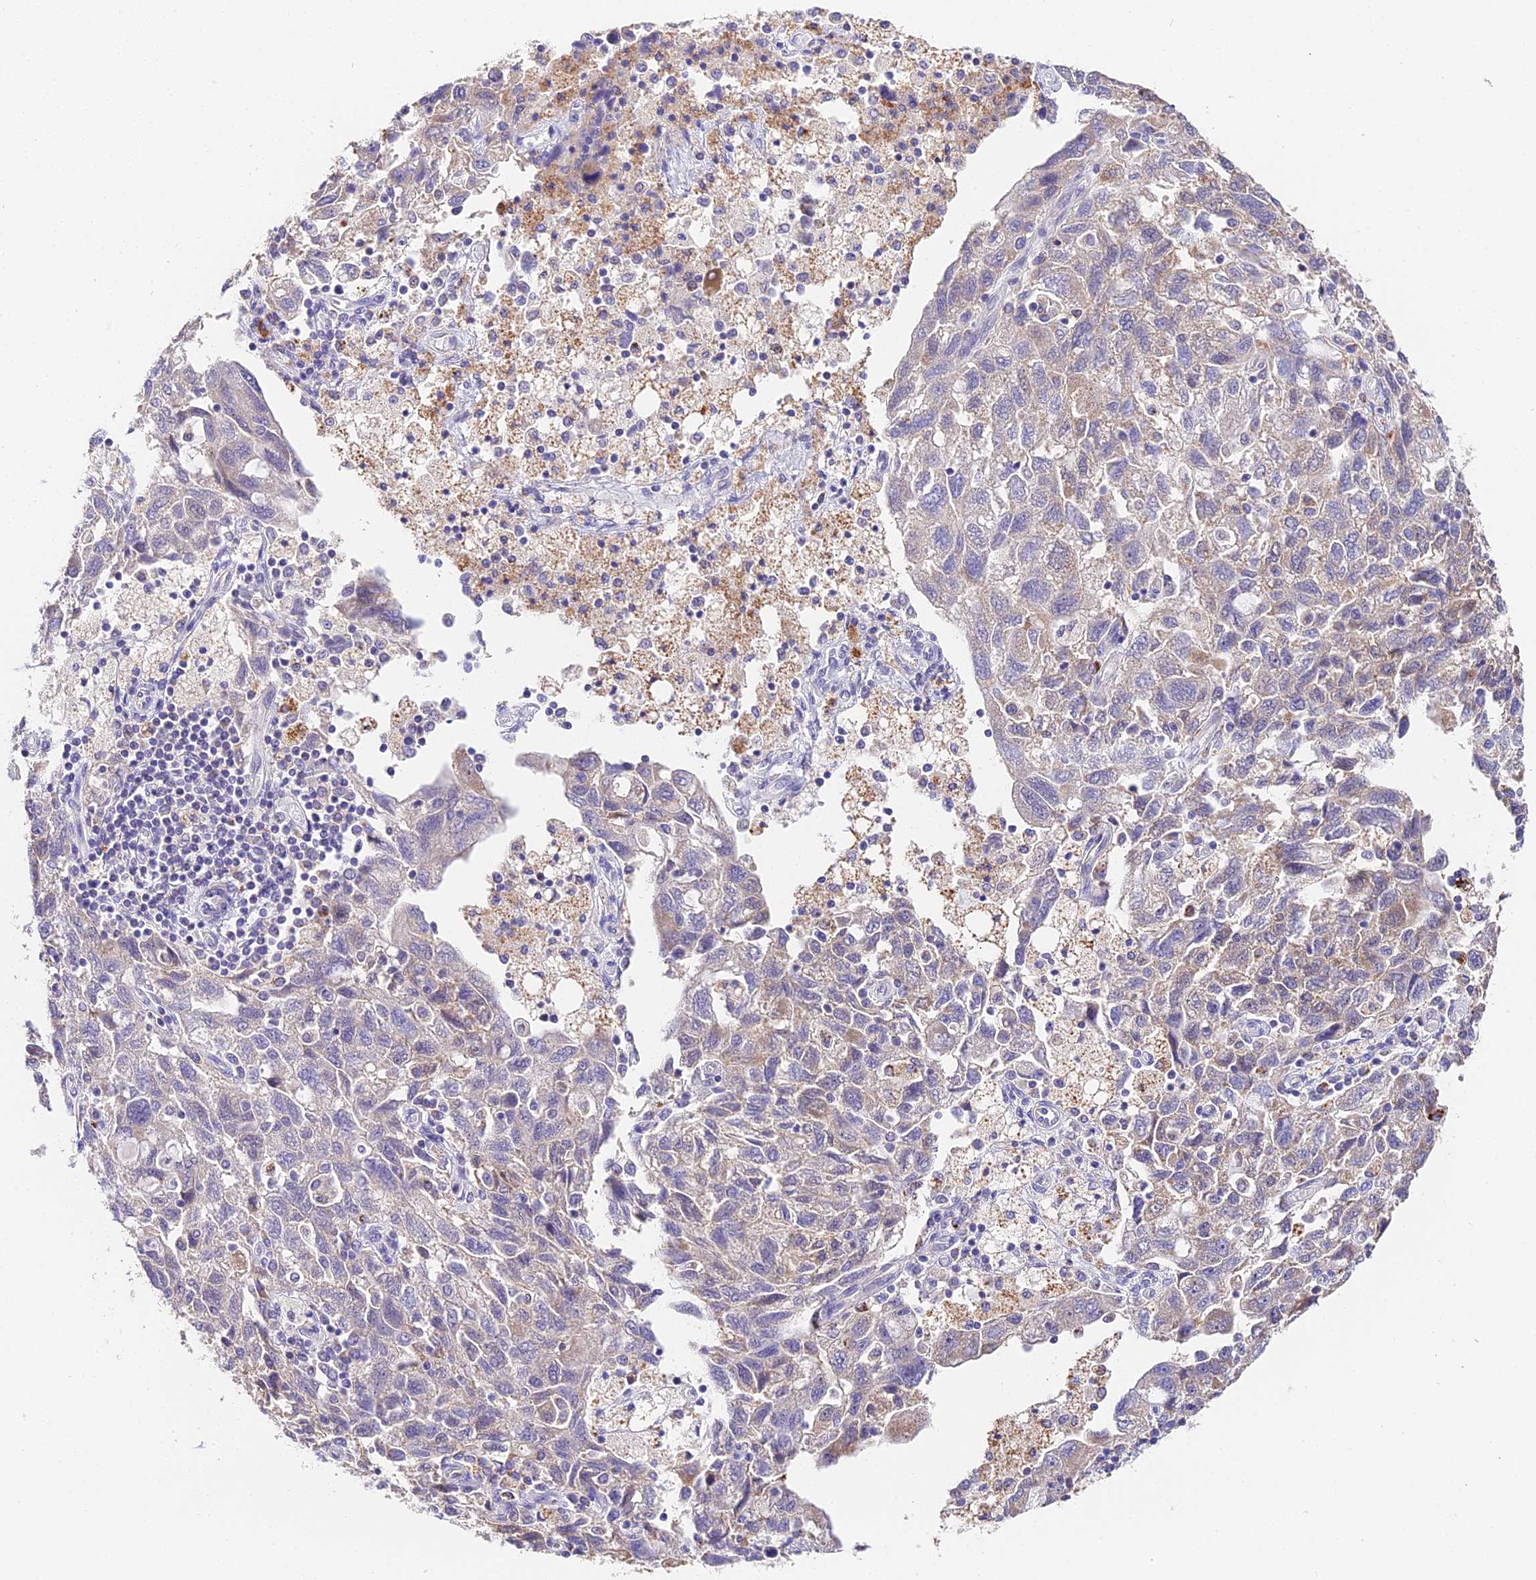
{"staining": {"intensity": "weak", "quantity": "<25%", "location": "cytoplasmic/membranous"}, "tissue": "ovarian cancer", "cell_type": "Tumor cells", "image_type": "cancer", "snomed": [{"axis": "morphology", "description": "Carcinoma, NOS"}, {"axis": "morphology", "description": "Cystadenocarcinoma, serous, NOS"}, {"axis": "topography", "description": "Ovary"}], "caption": "IHC histopathology image of ovarian cancer stained for a protein (brown), which demonstrates no expression in tumor cells.", "gene": "LYPD6", "patient": {"sex": "female", "age": 69}}